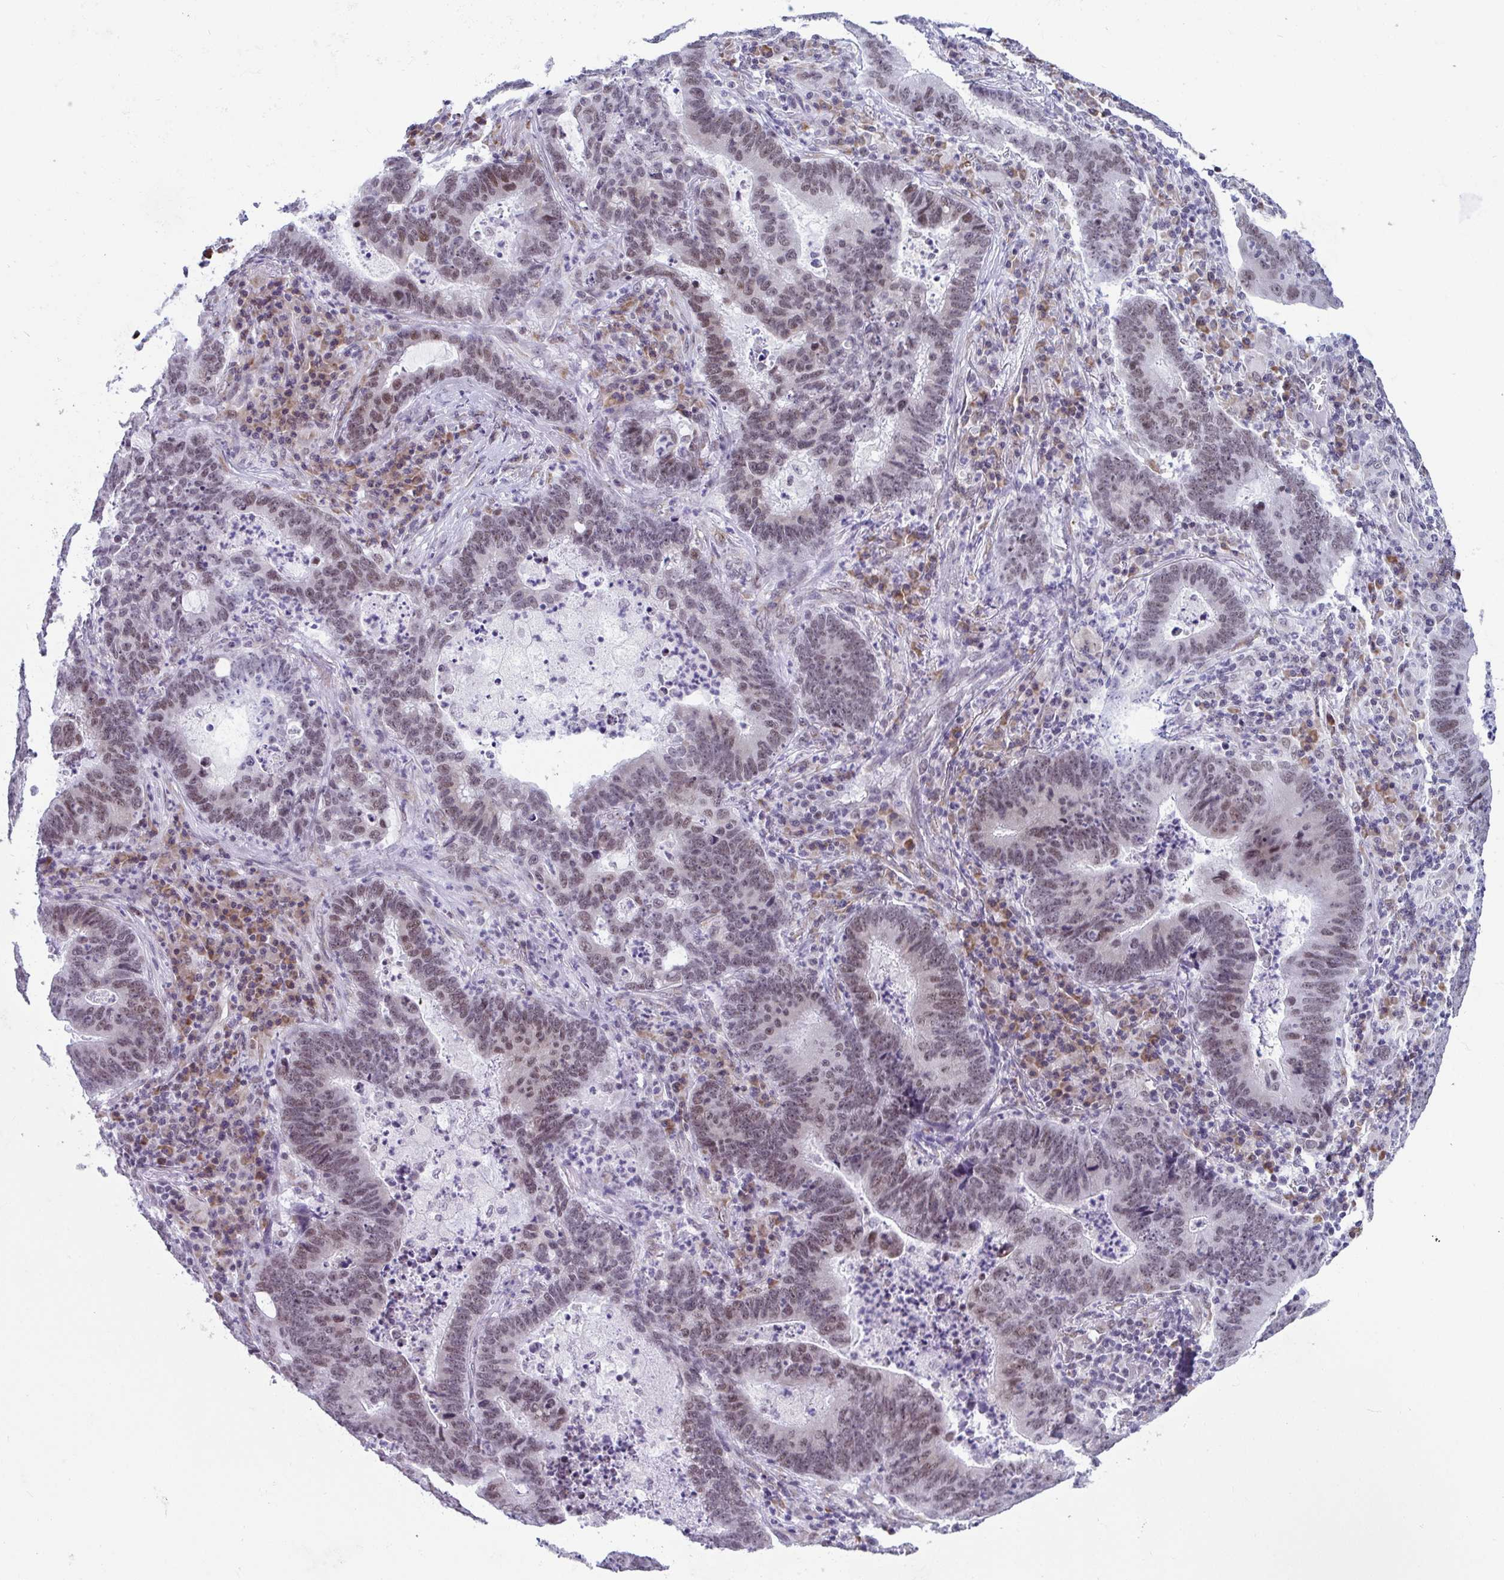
{"staining": {"intensity": "moderate", "quantity": ">75%", "location": "nuclear"}, "tissue": "lung cancer", "cell_type": "Tumor cells", "image_type": "cancer", "snomed": [{"axis": "morphology", "description": "Aneuploidy"}, {"axis": "morphology", "description": "Adenocarcinoma, NOS"}, {"axis": "morphology", "description": "Adenocarcinoma primary or metastatic"}, {"axis": "topography", "description": "Lung"}], "caption": "The micrograph exhibits staining of lung cancer, revealing moderate nuclear protein staining (brown color) within tumor cells.", "gene": "WDR72", "patient": {"sex": "female", "age": 75}}